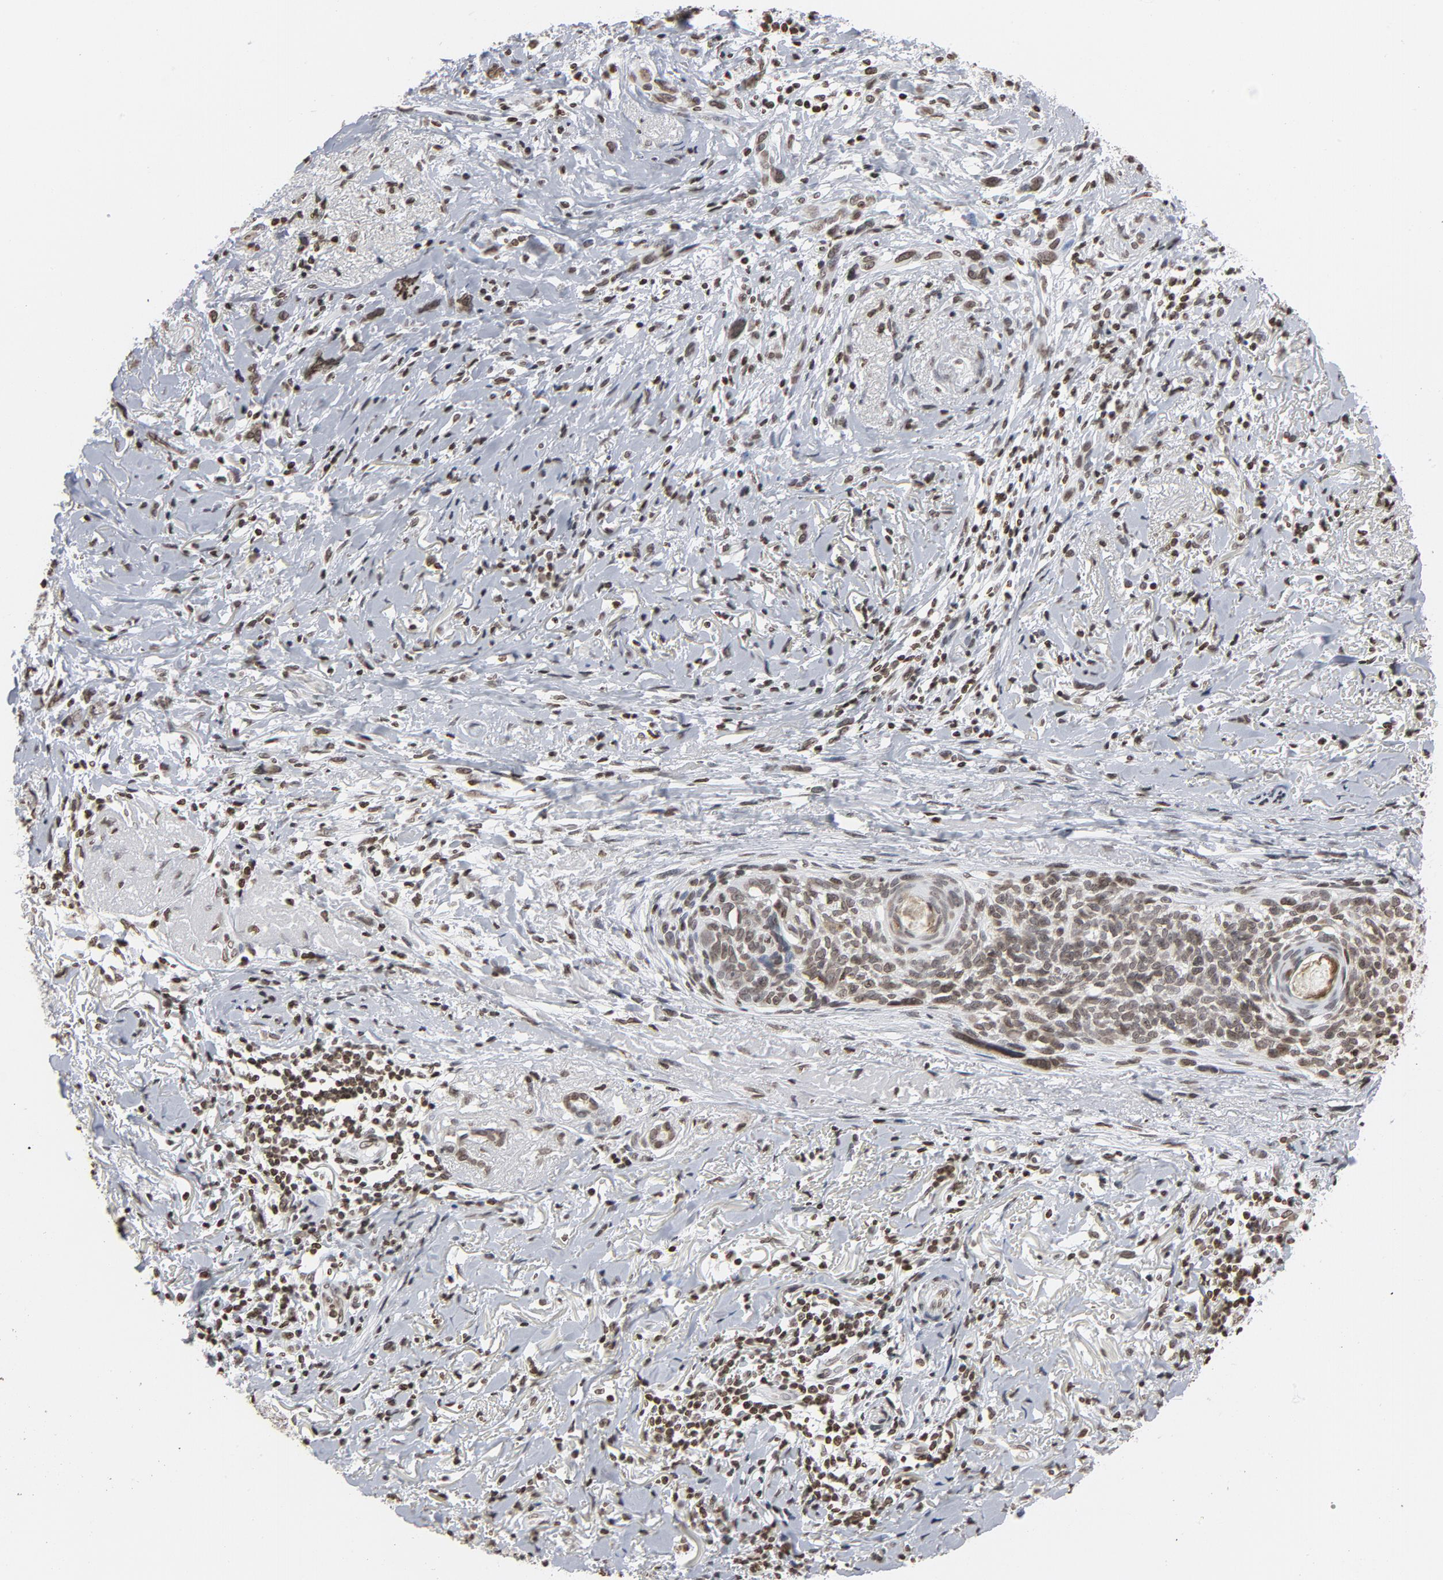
{"staining": {"intensity": "weak", "quantity": ">75%", "location": "nuclear"}, "tissue": "melanoma", "cell_type": "Tumor cells", "image_type": "cancer", "snomed": [{"axis": "morphology", "description": "Malignant melanoma, NOS"}, {"axis": "topography", "description": "Skin"}], "caption": "Human malignant melanoma stained with a brown dye shows weak nuclear positive positivity in approximately >75% of tumor cells.", "gene": "H2AC12", "patient": {"sex": "male", "age": 91}}